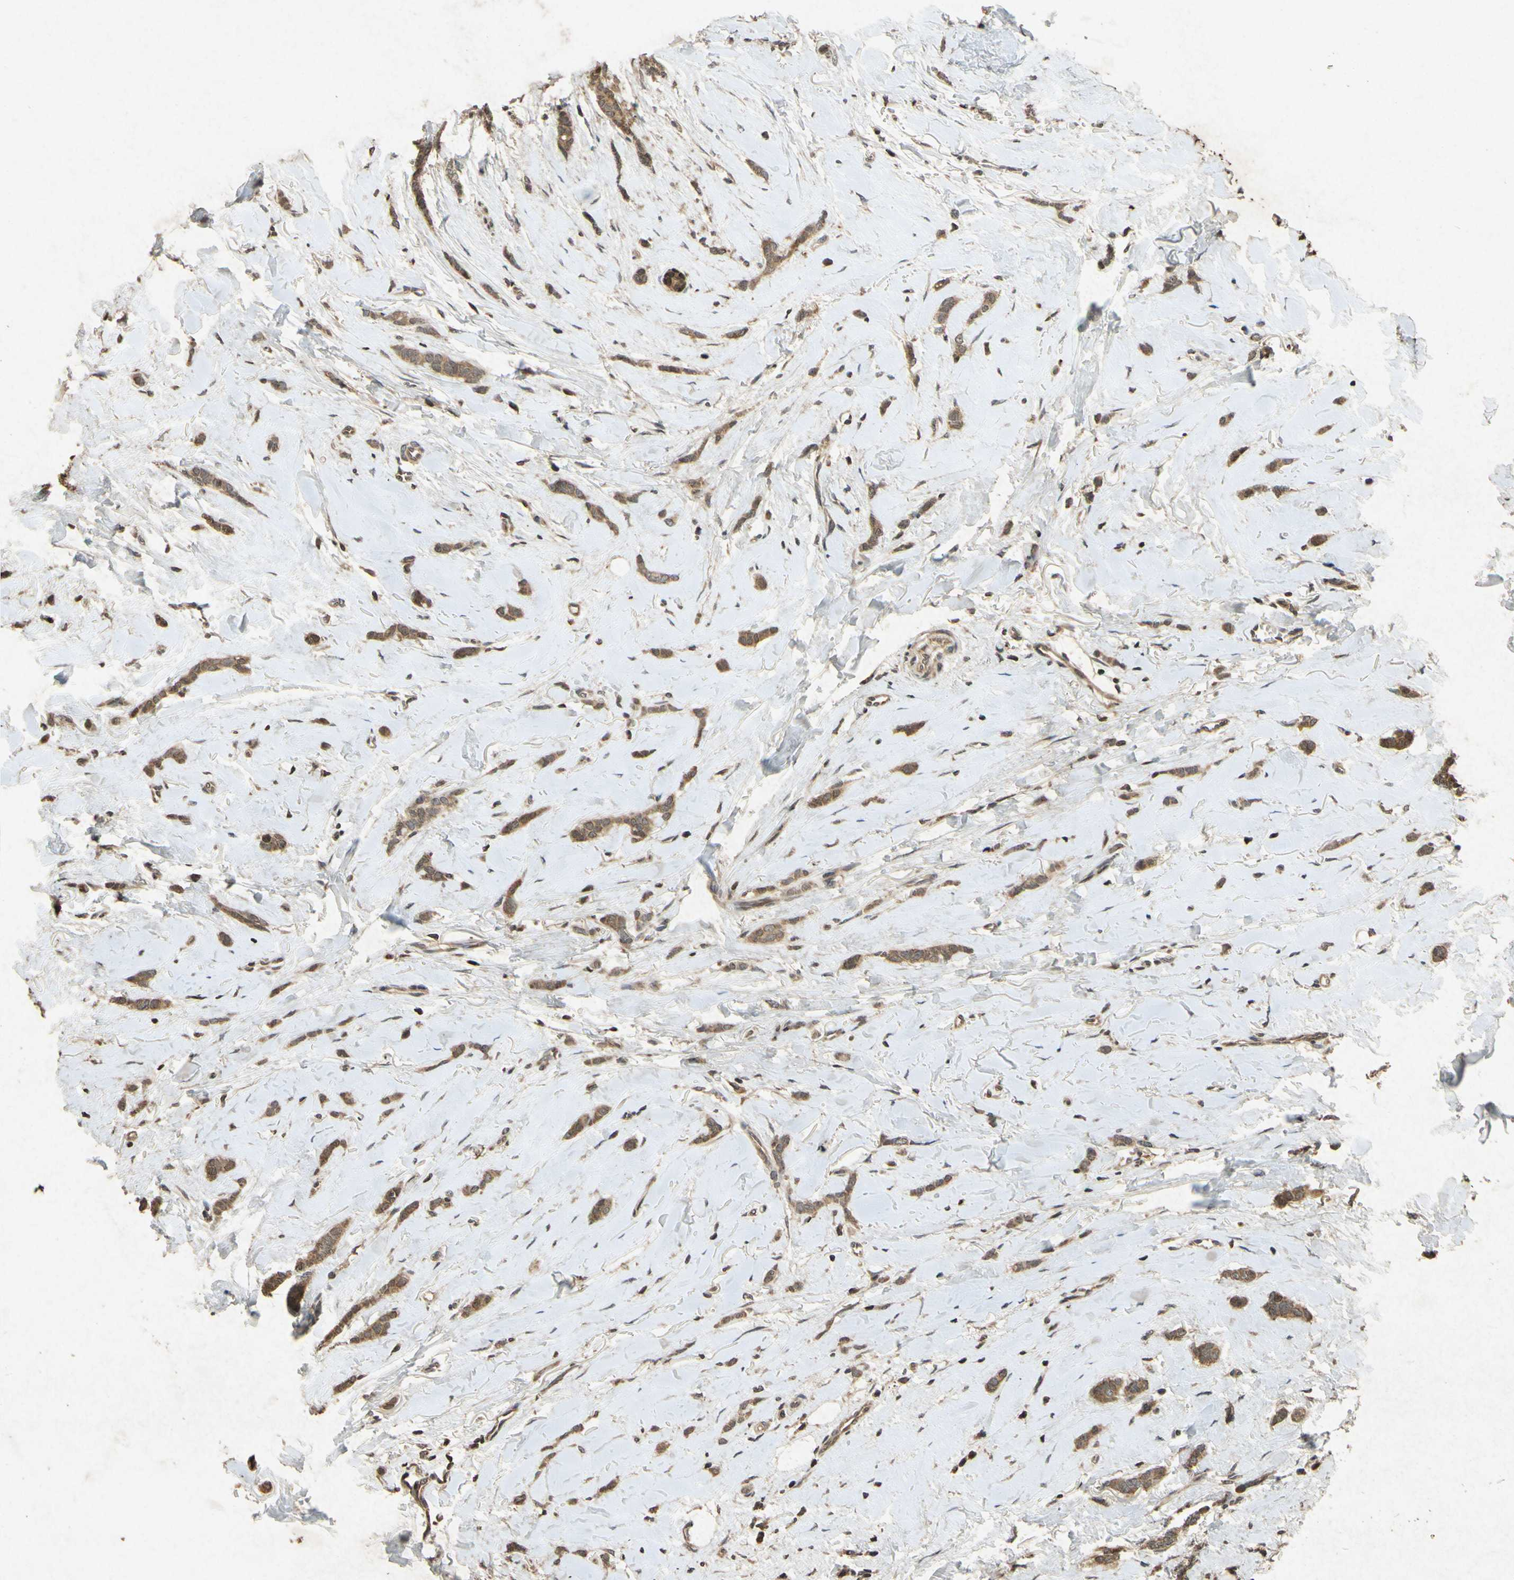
{"staining": {"intensity": "moderate", "quantity": ">75%", "location": "cytoplasmic/membranous"}, "tissue": "breast cancer", "cell_type": "Tumor cells", "image_type": "cancer", "snomed": [{"axis": "morphology", "description": "Lobular carcinoma"}, {"axis": "topography", "description": "Skin"}, {"axis": "topography", "description": "Breast"}], "caption": "High-power microscopy captured an immunohistochemistry (IHC) histopathology image of breast cancer, revealing moderate cytoplasmic/membranous positivity in approximately >75% of tumor cells.", "gene": "ATP6V1H", "patient": {"sex": "female", "age": 46}}